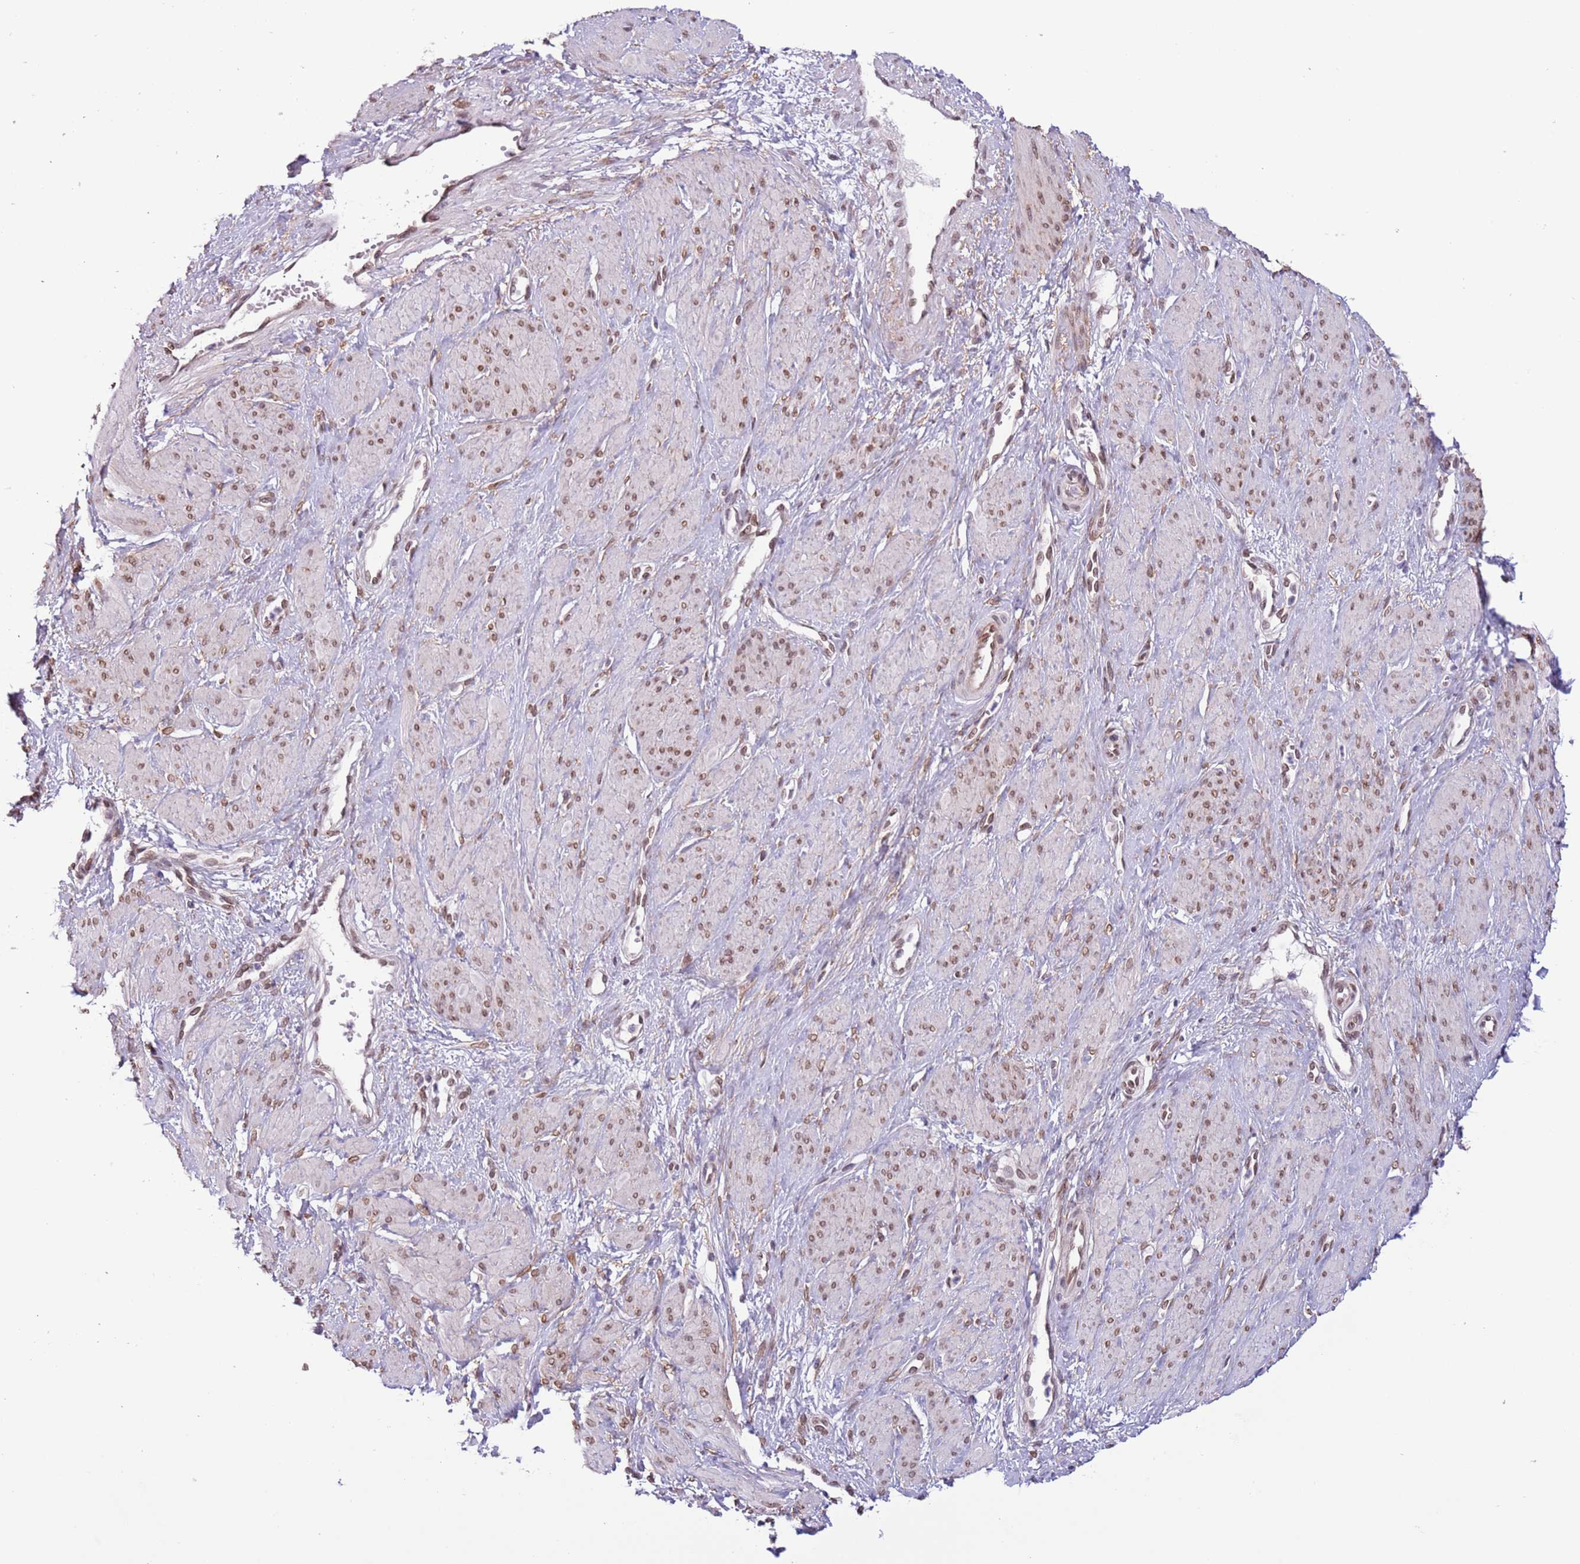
{"staining": {"intensity": "moderate", "quantity": "25%-75%", "location": "nuclear"}, "tissue": "smooth muscle", "cell_type": "Smooth muscle cells", "image_type": "normal", "snomed": [{"axis": "morphology", "description": "Normal tissue, NOS"}, {"axis": "topography", "description": "Smooth muscle"}, {"axis": "topography", "description": "Uterus"}], "caption": "This micrograph shows immunohistochemistry (IHC) staining of unremarkable smooth muscle, with medium moderate nuclear expression in about 25%-75% of smooth muscle cells.", "gene": "ZGLP1", "patient": {"sex": "female", "age": 39}}